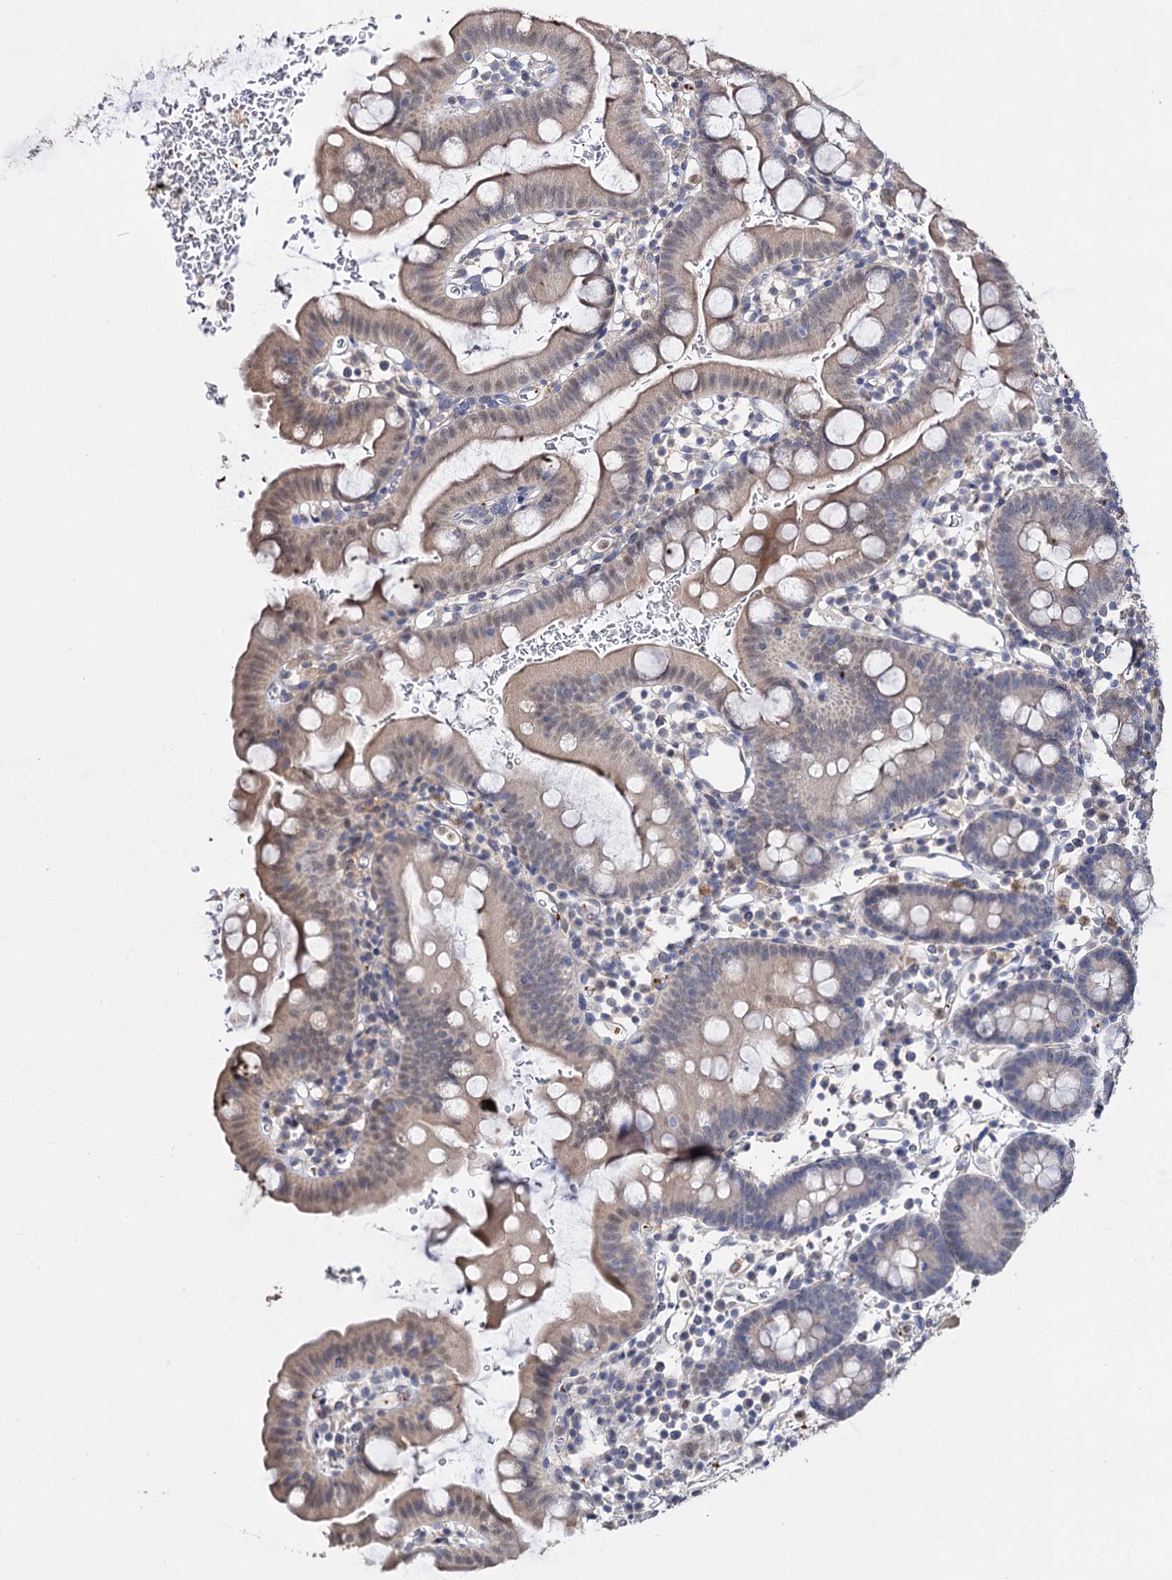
{"staining": {"intensity": "moderate", "quantity": "<25%", "location": "cytoplasmic/membranous"}, "tissue": "small intestine", "cell_type": "Glandular cells", "image_type": "normal", "snomed": [{"axis": "morphology", "description": "Normal tissue, NOS"}, {"axis": "topography", "description": "Stomach, upper"}, {"axis": "topography", "description": "Stomach, lower"}, {"axis": "topography", "description": "Small intestine"}], "caption": "IHC (DAB (3,3'-diaminobenzidine)) staining of unremarkable small intestine shows moderate cytoplasmic/membranous protein expression in about <25% of glandular cells.", "gene": "DNAH6", "patient": {"sex": "male", "age": 68}}